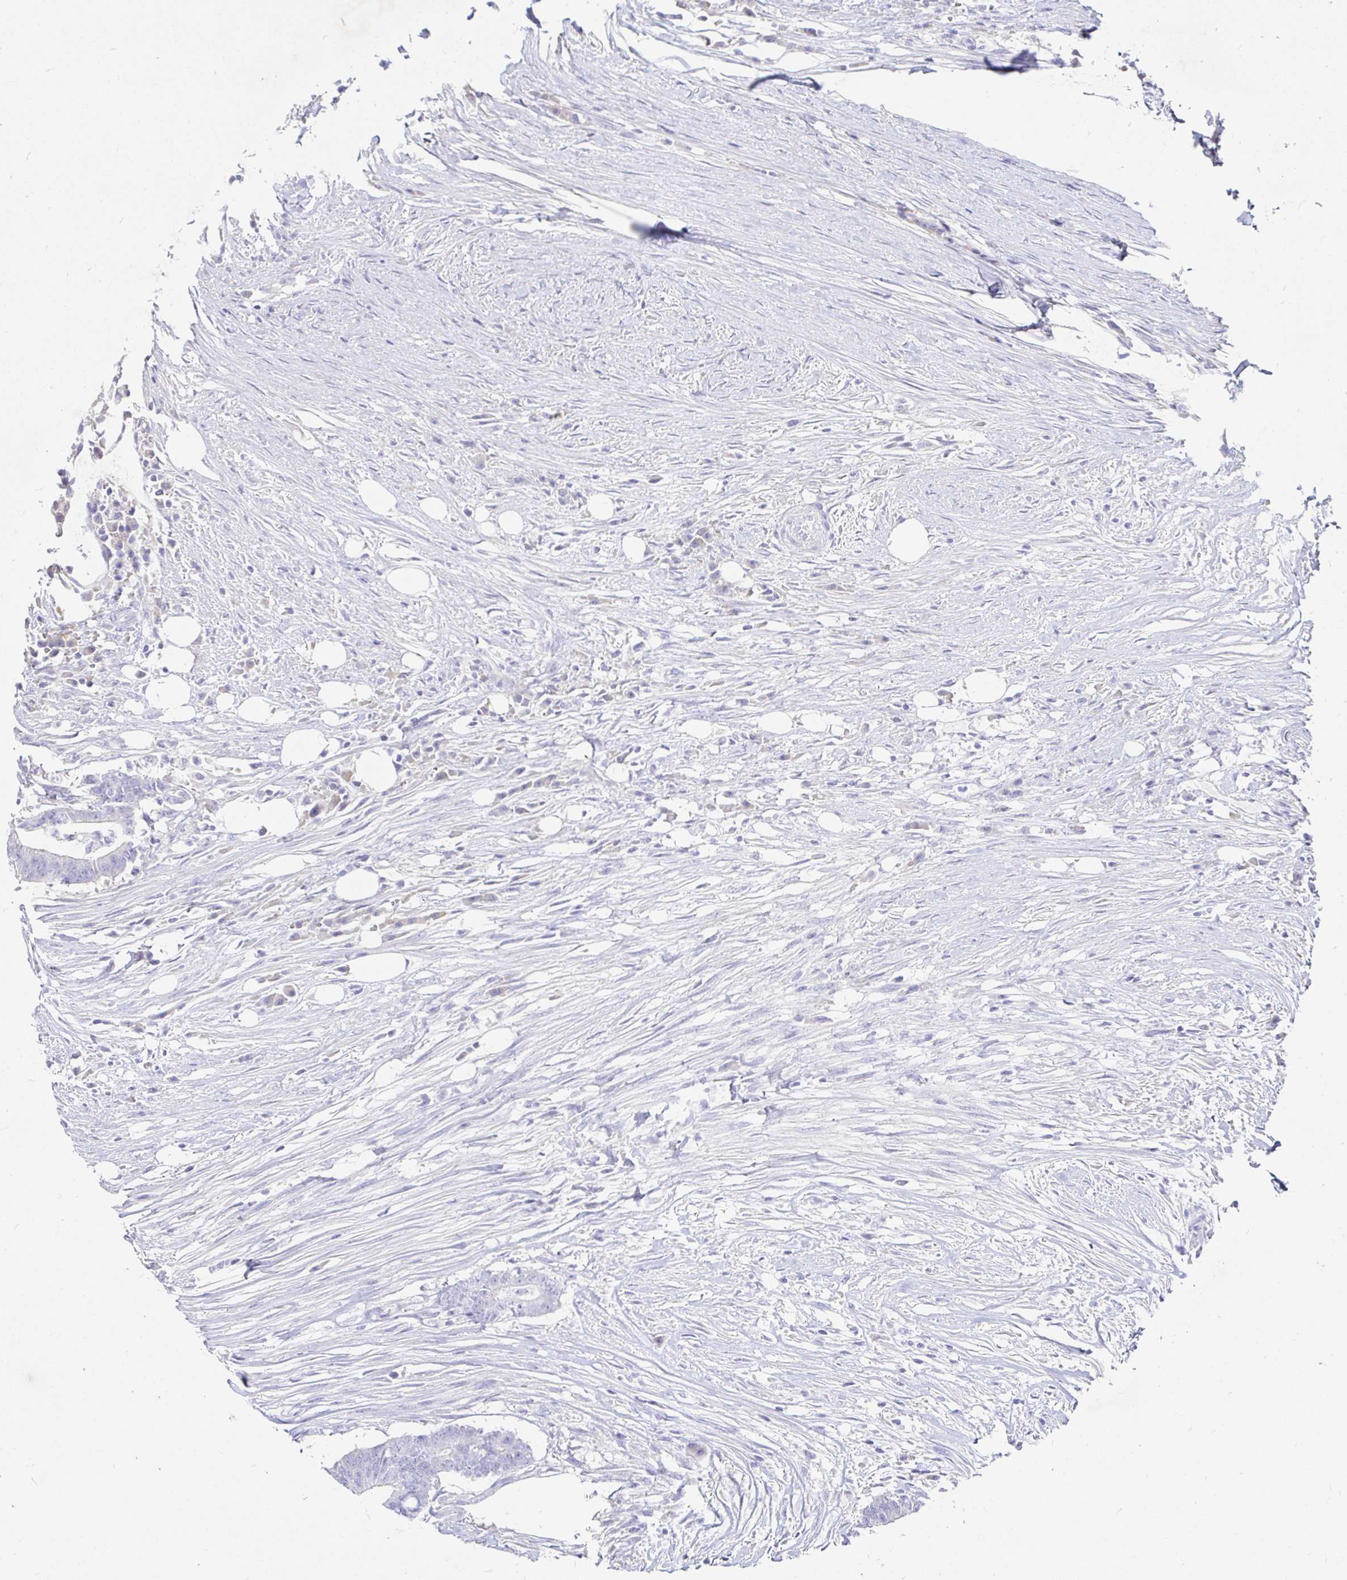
{"staining": {"intensity": "negative", "quantity": "none", "location": "none"}, "tissue": "colorectal cancer", "cell_type": "Tumor cells", "image_type": "cancer", "snomed": [{"axis": "morphology", "description": "Adenocarcinoma, NOS"}, {"axis": "topography", "description": "Colon"}], "caption": "Tumor cells are negative for brown protein staining in colorectal adenocarcinoma. (DAB IHC with hematoxylin counter stain).", "gene": "NR2E1", "patient": {"sex": "female", "age": 43}}